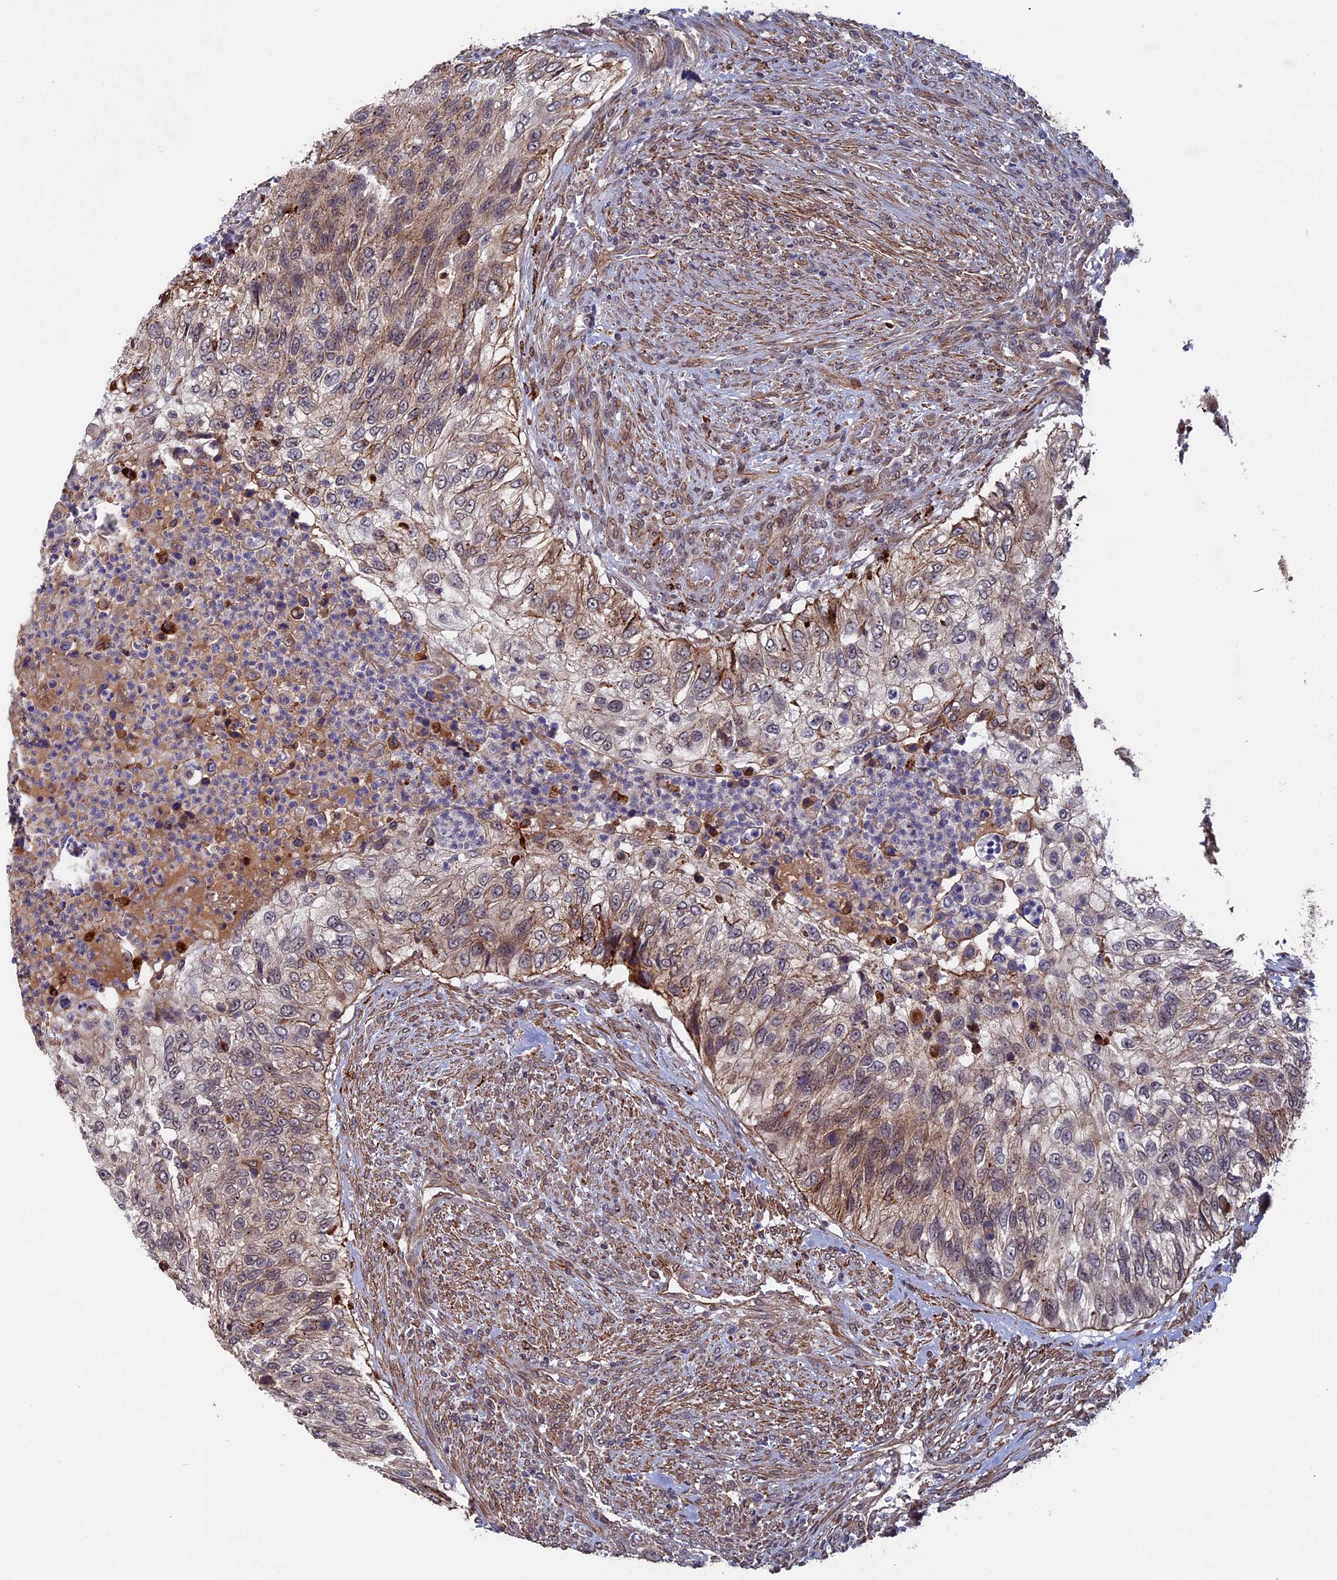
{"staining": {"intensity": "weak", "quantity": ">75%", "location": "cytoplasmic/membranous"}, "tissue": "urothelial cancer", "cell_type": "Tumor cells", "image_type": "cancer", "snomed": [{"axis": "morphology", "description": "Urothelial carcinoma, High grade"}, {"axis": "topography", "description": "Urinary bladder"}], "caption": "Immunohistochemical staining of human urothelial cancer shows low levels of weak cytoplasmic/membranous positivity in about >75% of tumor cells.", "gene": "NOSIP", "patient": {"sex": "female", "age": 60}}